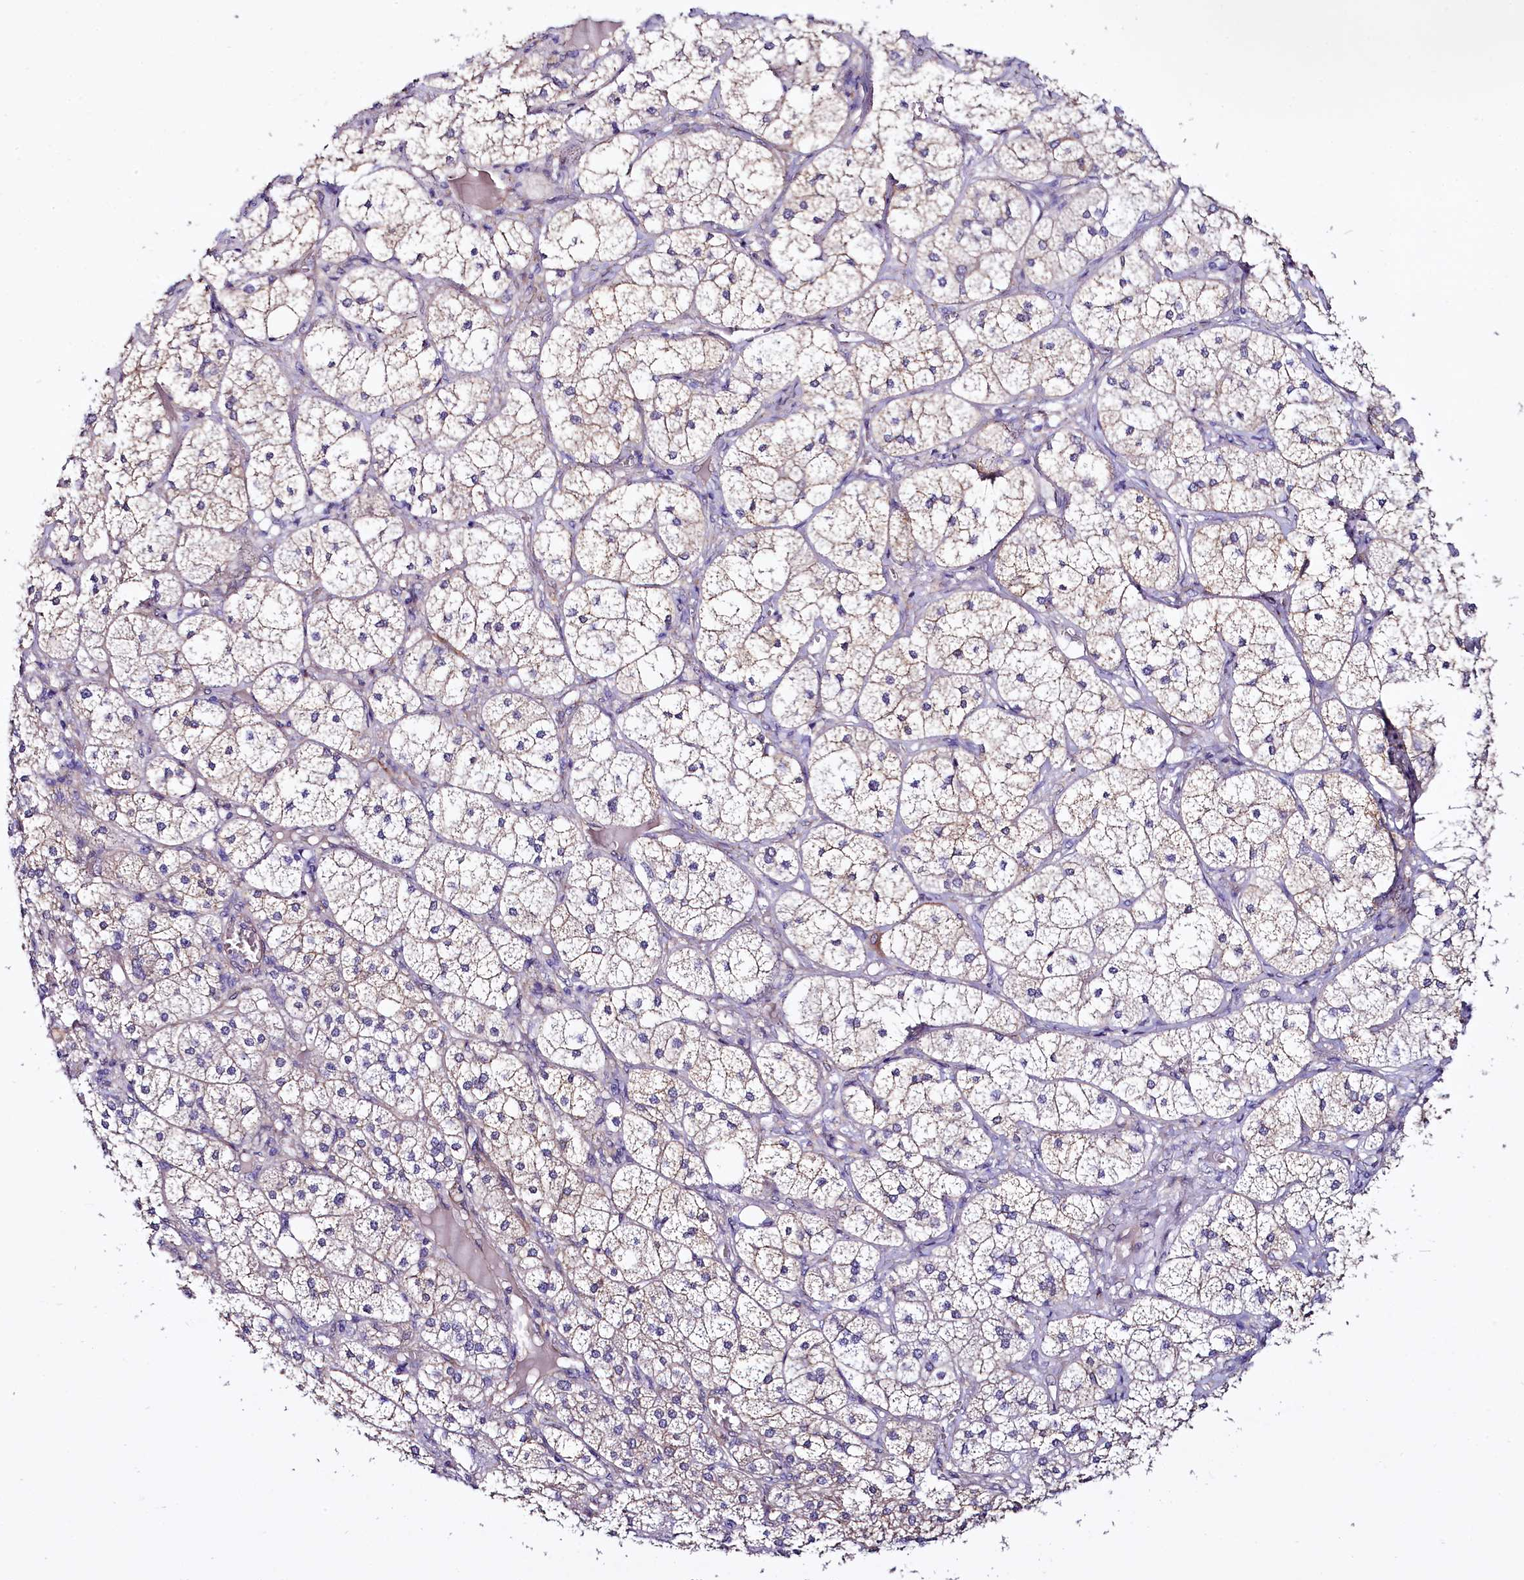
{"staining": {"intensity": "weak", "quantity": "25%-75%", "location": "cytoplasmic/membranous"}, "tissue": "adrenal gland", "cell_type": "Glandular cells", "image_type": "normal", "snomed": [{"axis": "morphology", "description": "Normal tissue, NOS"}, {"axis": "topography", "description": "Adrenal gland"}], "caption": "About 25%-75% of glandular cells in unremarkable human adrenal gland demonstrate weak cytoplasmic/membranous protein positivity as visualized by brown immunohistochemical staining.", "gene": "STXBP1", "patient": {"sex": "female", "age": 61}}